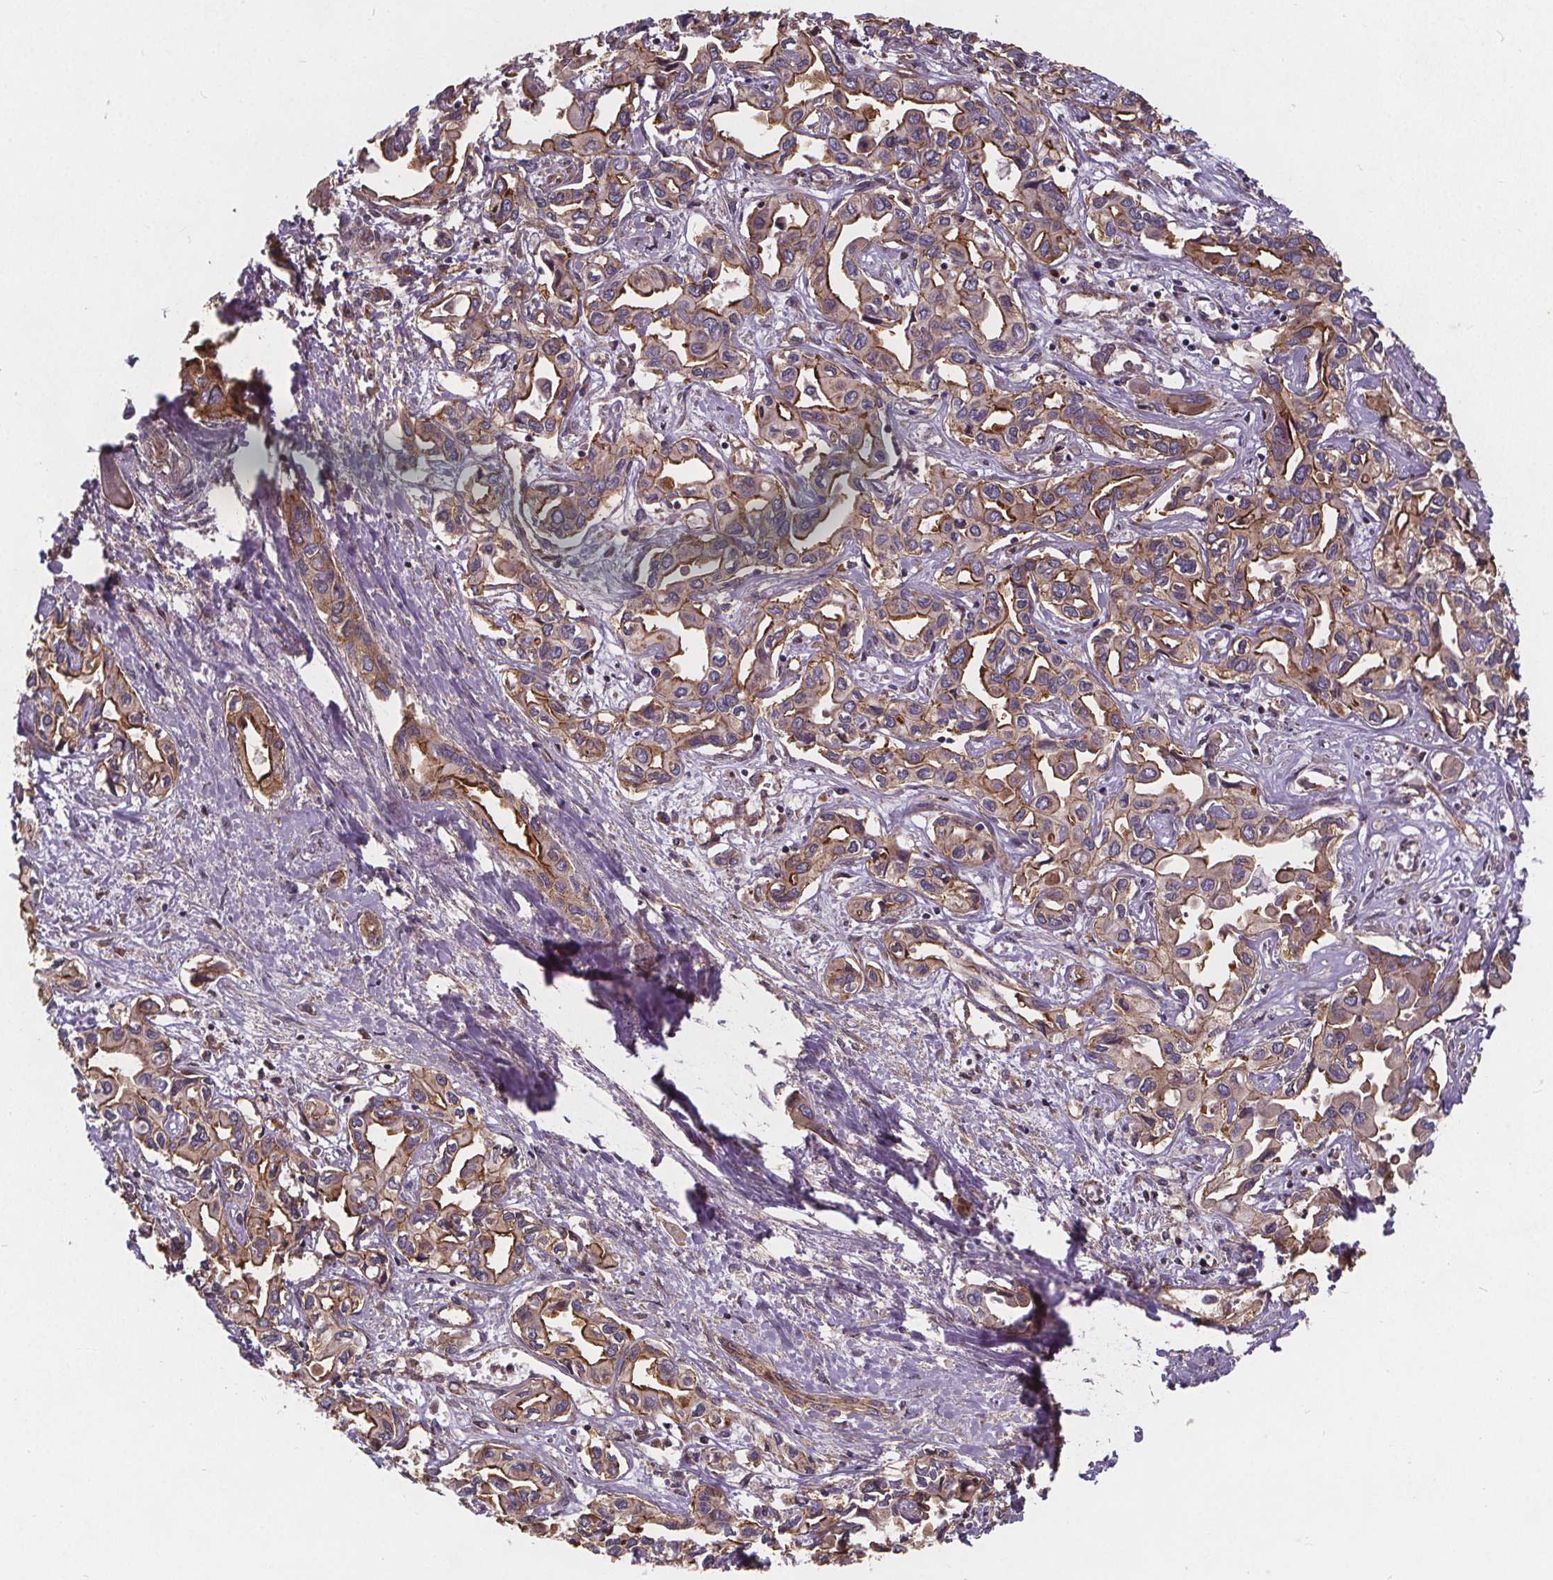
{"staining": {"intensity": "strong", "quantity": ">75%", "location": "cytoplasmic/membranous"}, "tissue": "liver cancer", "cell_type": "Tumor cells", "image_type": "cancer", "snomed": [{"axis": "morphology", "description": "Cholangiocarcinoma"}, {"axis": "topography", "description": "Liver"}], "caption": "Liver cholangiocarcinoma tissue demonstrates strong cytoplasmic/membranous positivity in about >75% of tumor cells", "gene": "CLINT1", "patient": {"sex": "female", "age": 64}}